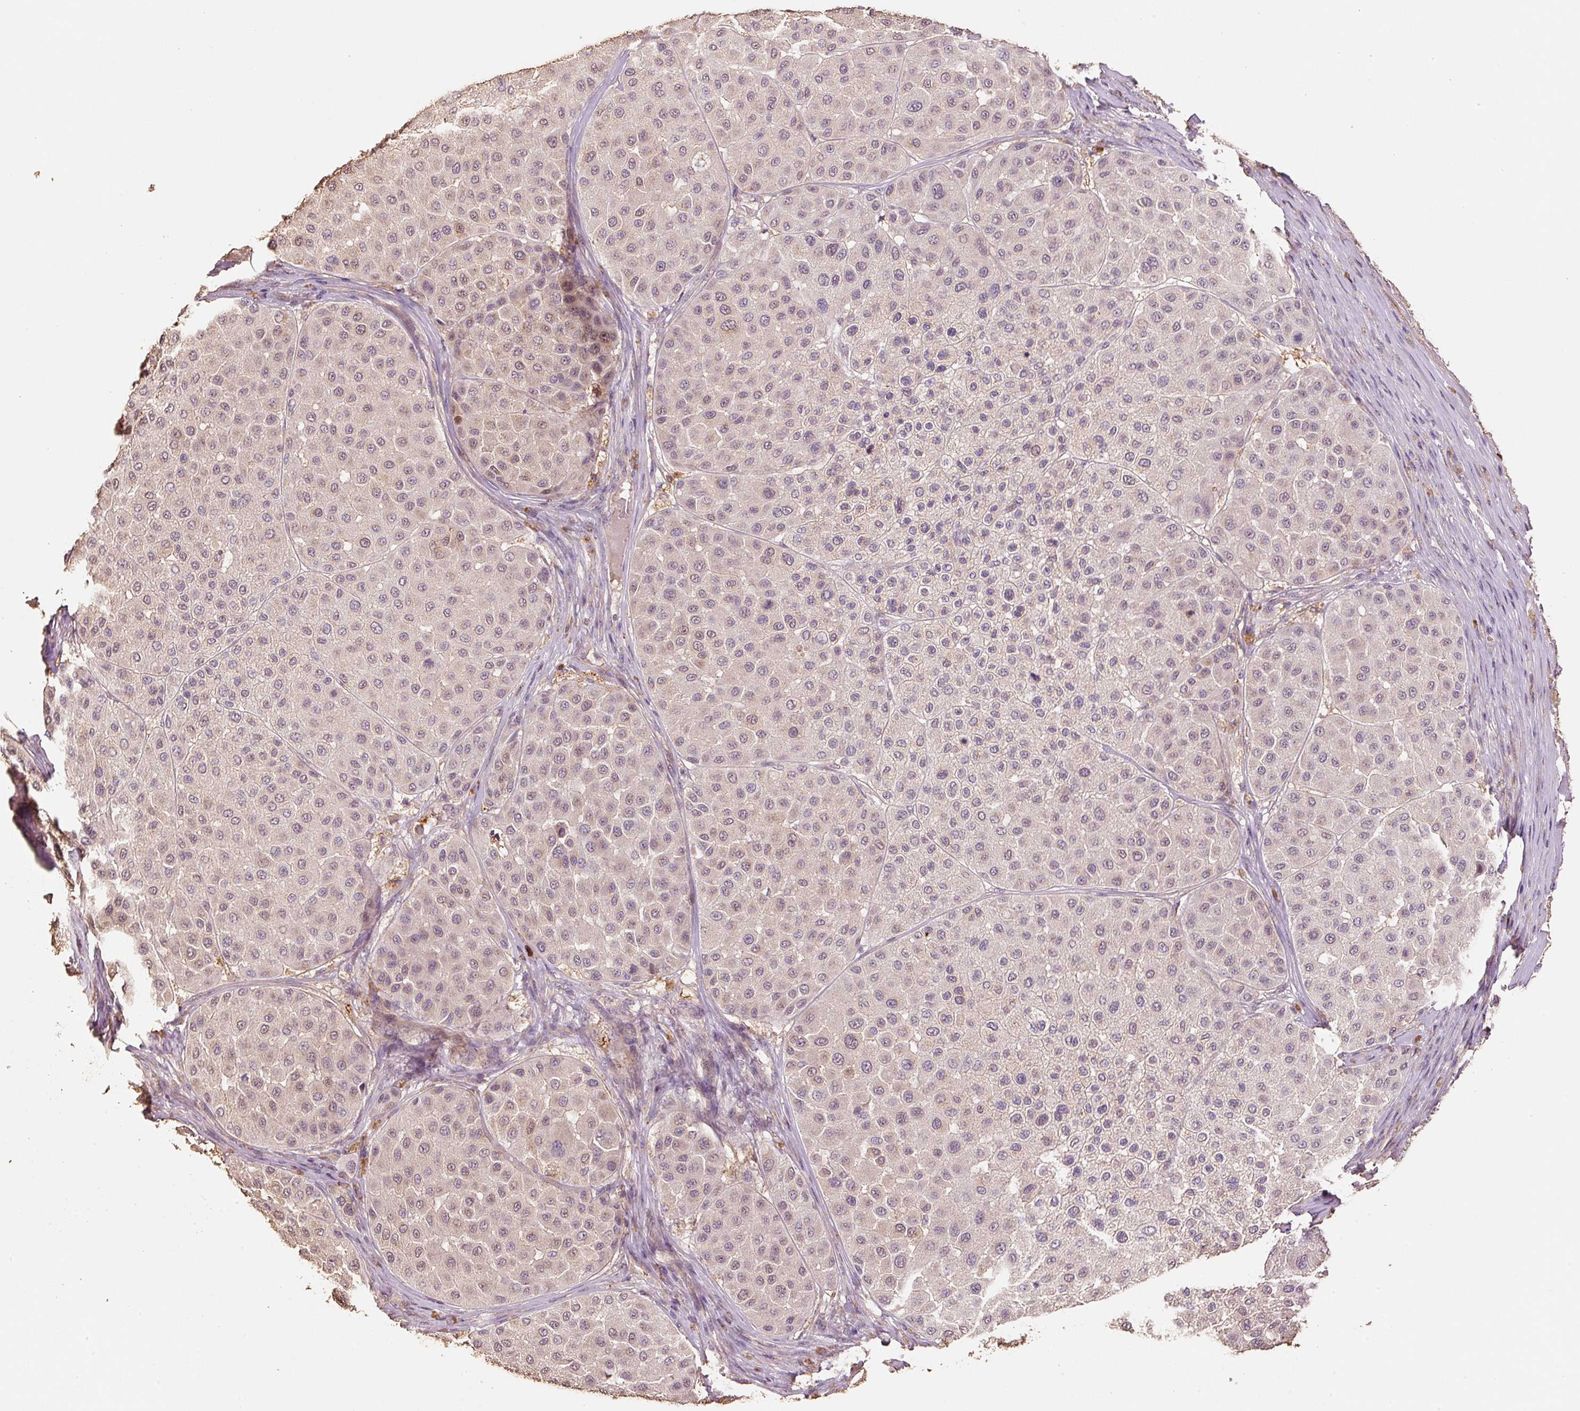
{"staining": {"intensity": "weak", "quantity": "25%-75%", "location": "nuclear"}, "tissue": "melanoma", "cell_type": "Tumor cells", "image_type": "cancer", "snomed": [{"axis": "morphology", "description": "Malignant melanoma, Metastatic site"}, {"axis": "topography", "description": "Smooth muscle"}], "caption": "Protein staining by immunohistochemistry (IHC) shows weak nuclear staining in about 25%-75% of tumor cells in malignant melanoma (metastatic site). The staining is performed using DAB brown chromogen to label protein expression. The nuclei are counter-stained blue using hematoxylin.", "gene": "HERC2", "patient": {"sex": "male", "age": 41}}